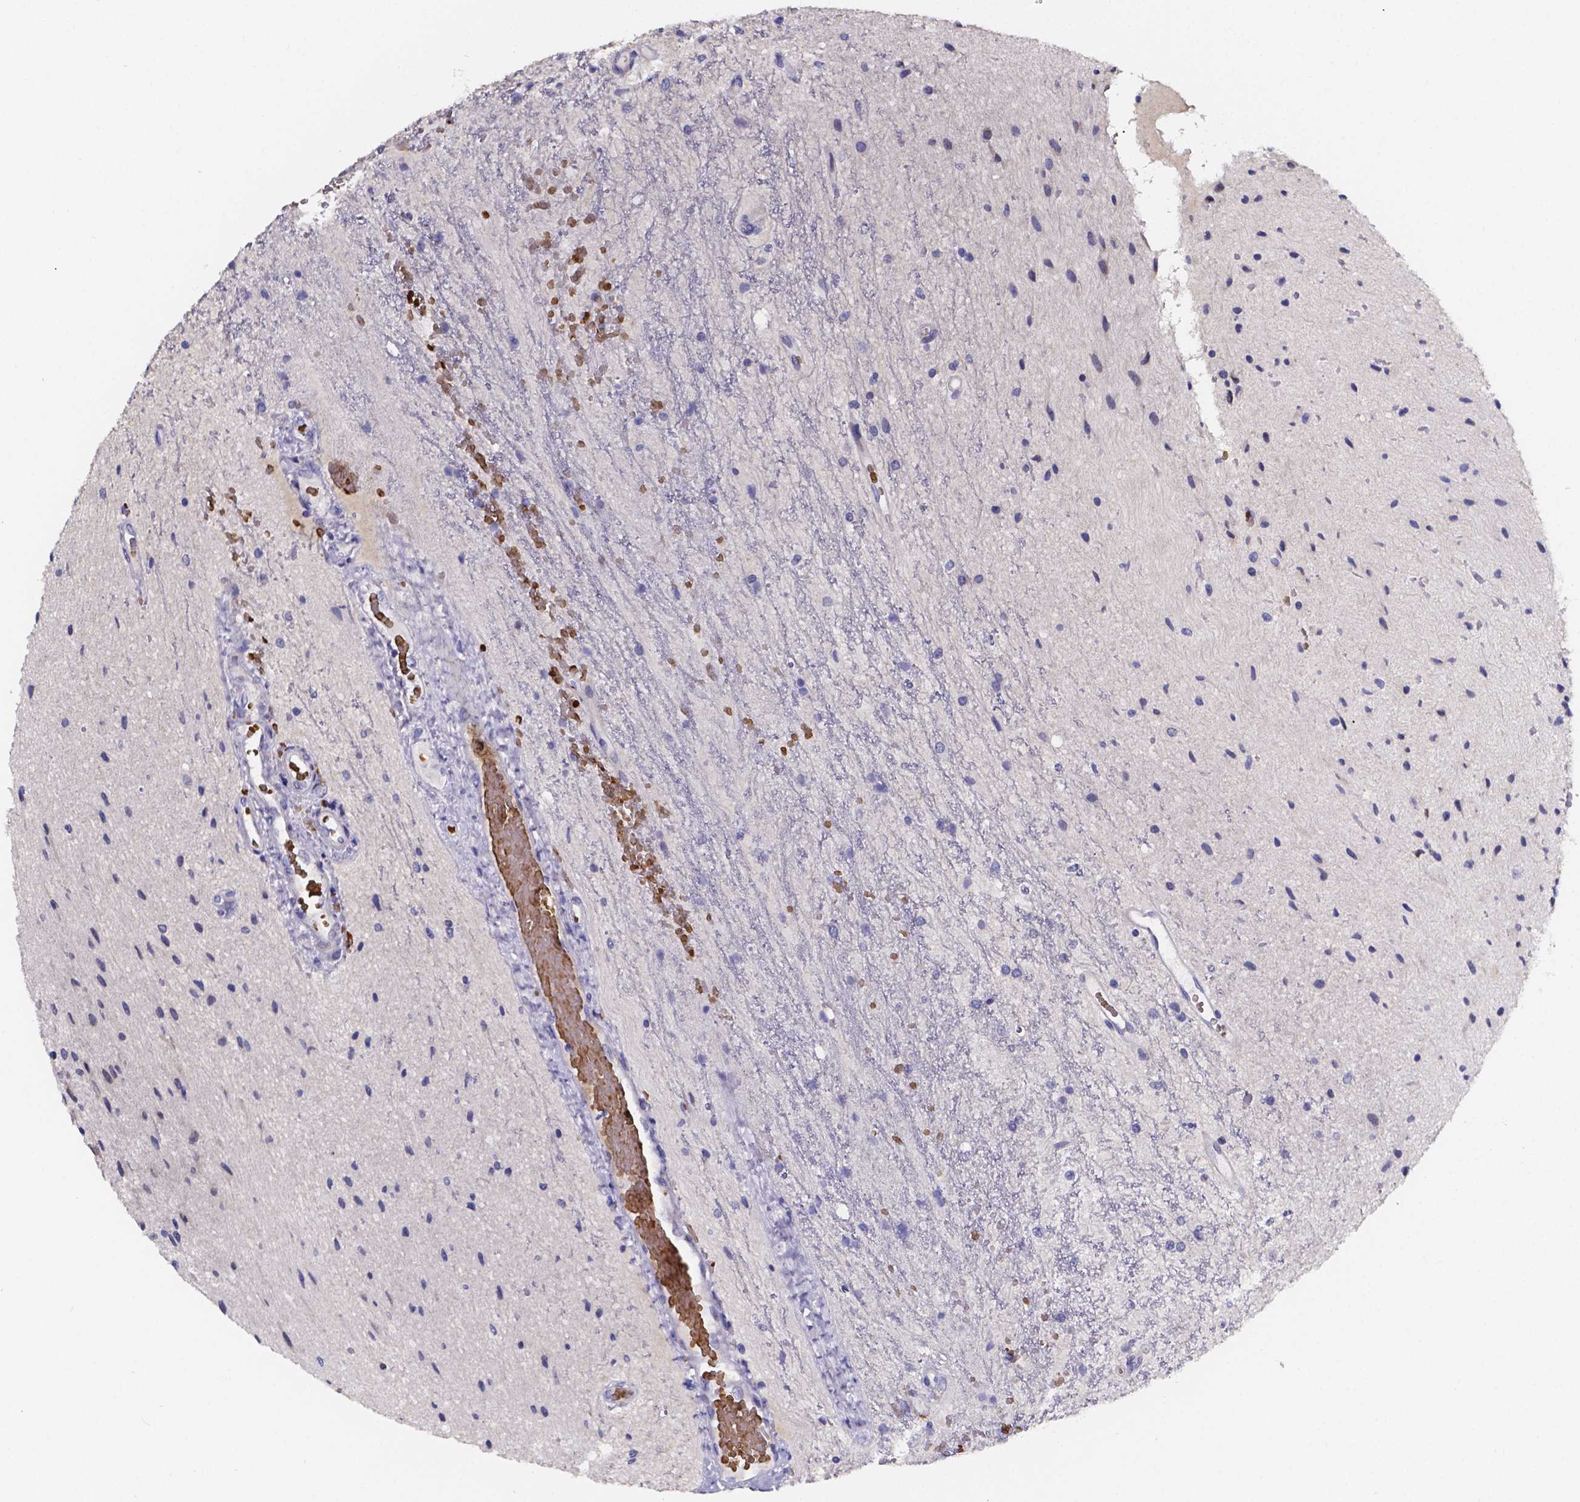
{"staining": {"intensity": "negative", "quantity": "none", "location": "none"}, "tissue": "glioma", "cell_type": "Tumor cells", "image_type": "cancer", "snomed": [{"axis": "morphology", "description": "Glioma, malignant, Low grade"}, {"axis": "topography", "description": "Cerebellum"}], "caption": "DAB immunohistochemical staining of glioma reveals no significant staining in tumor cells.", "gene": "GABRA3", "patient": {"sex": "female", "age": 14}}